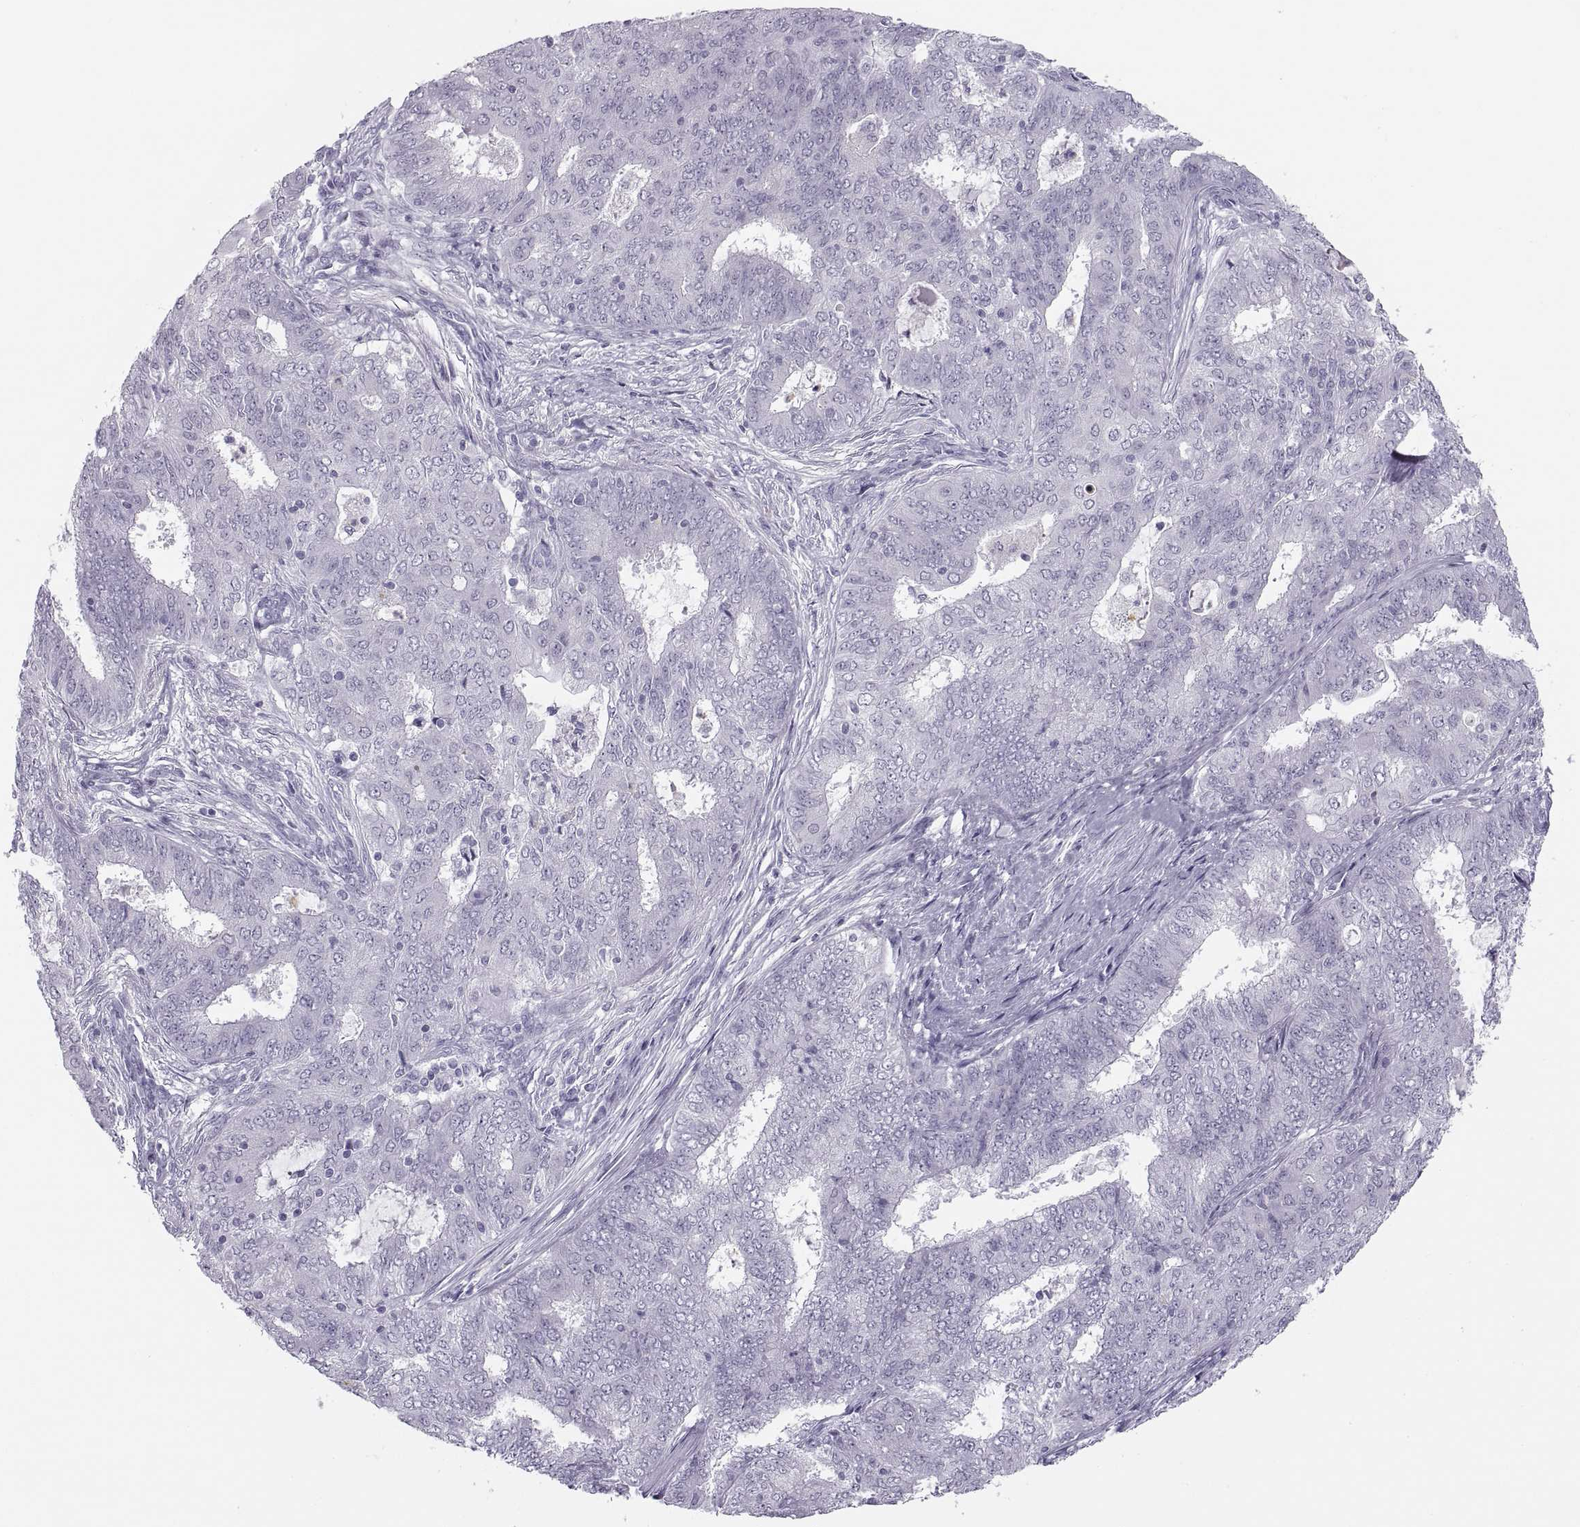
{"staining": {"intensity": "negative", "quantity": "none", "location": "none"}, "tissue": "endometrial cancer", "cell_type": "Tumor cells", "image_type": "cancer", "snomed": [{"axis": "morphology", "description": "Adenocarcinoma, NOS"}, {"axis": "topography", "description": "Endometrium"}], "caption": "Tumor cells show no significant protein staining in endometrial cancer (adenocarcinoma).", "gene": "C3orf22", "patient": {"sex": "female", "age": 62}}